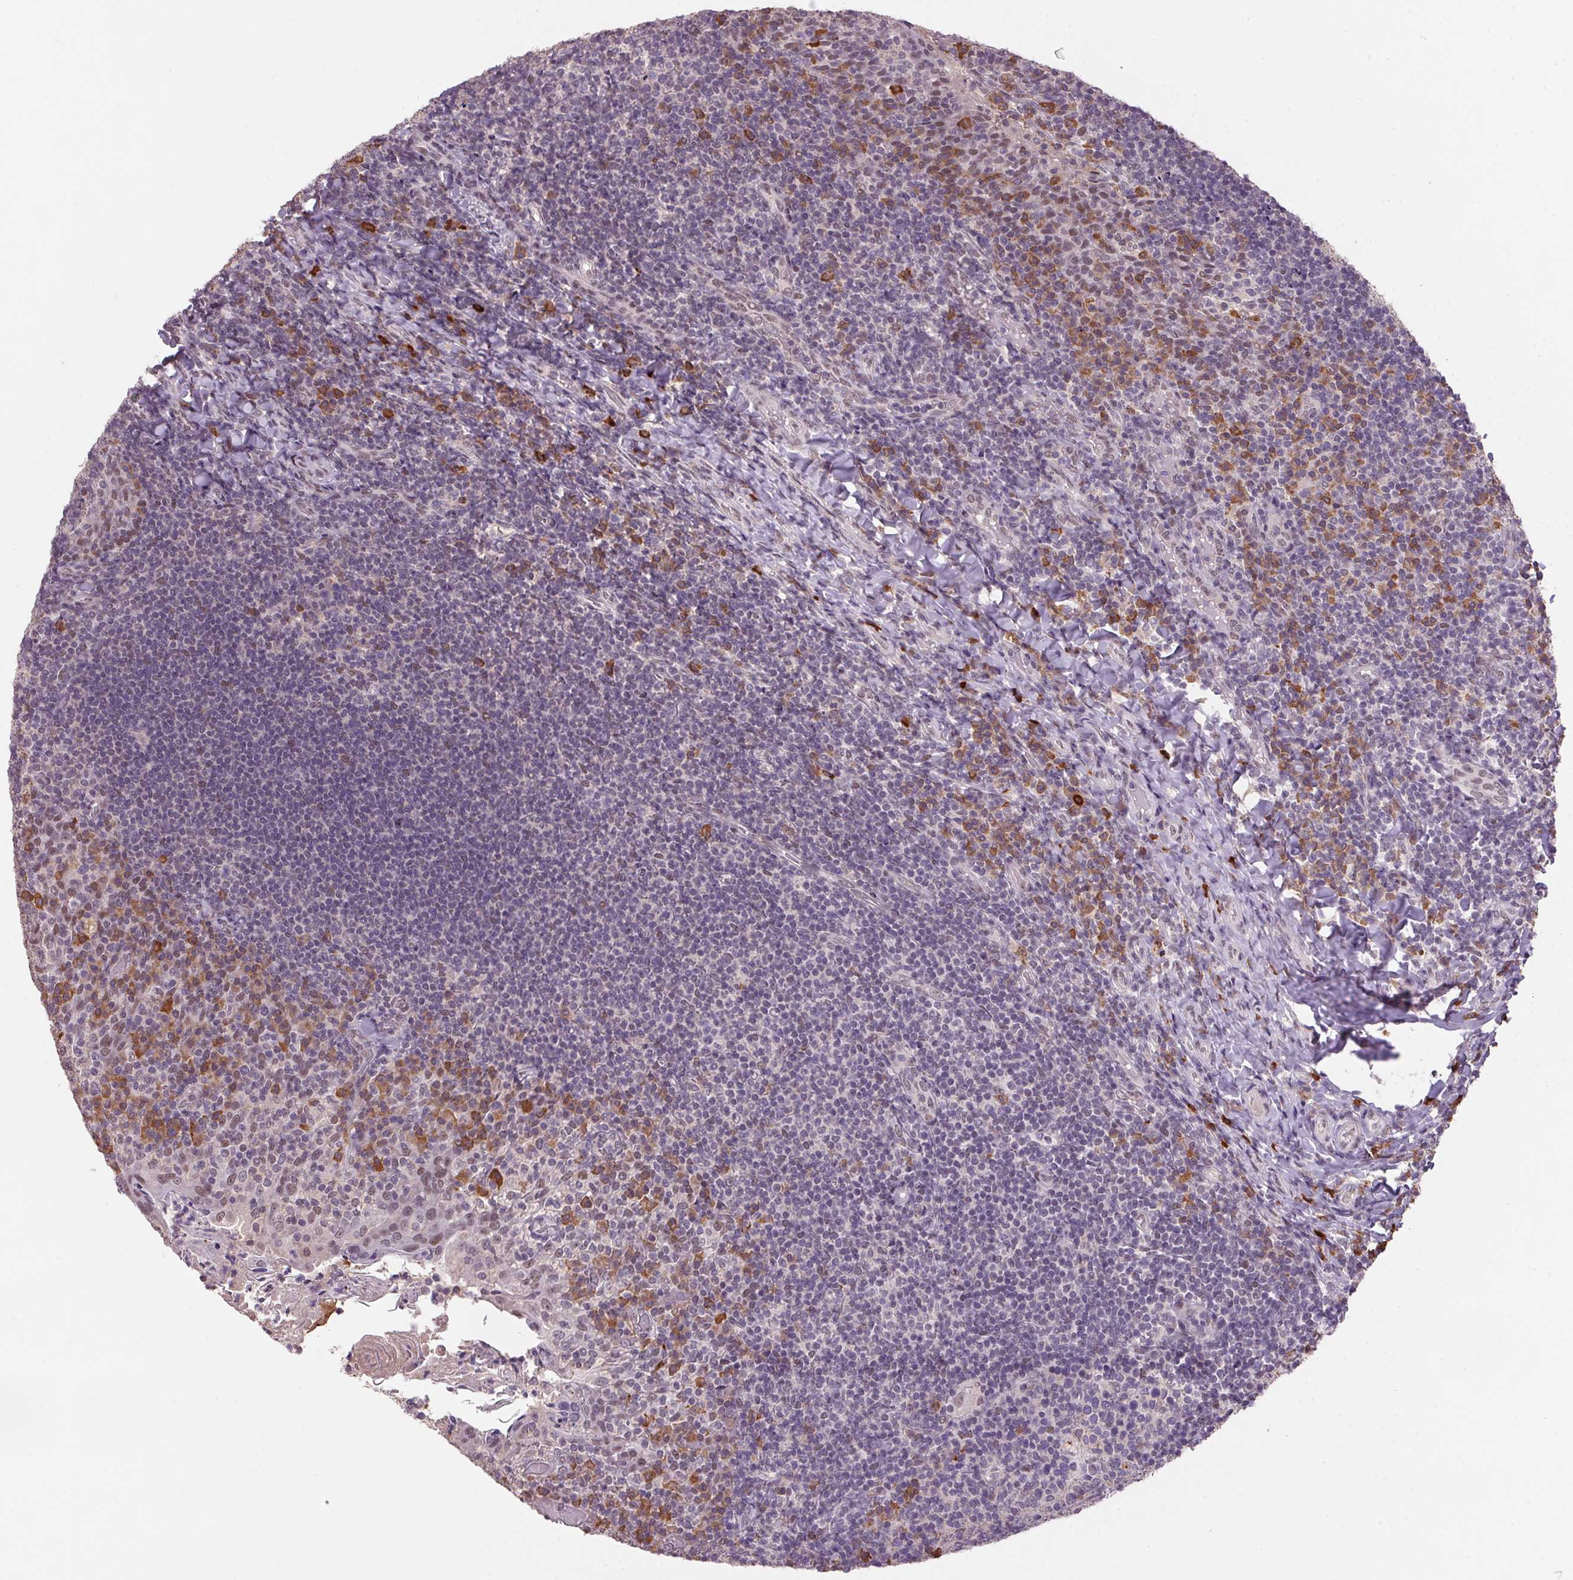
{"staining": {"intensity": "moderate", "quantity": "<25%", "location": "cytoplasmic/membranous"}, "tissue": "tonsil", "cell_type": "Germinal center cells", "image_type": "normal", "snomed": [{"axis": "morphology", "description": "Normal tissue, NOS"}, {"axis": "topography", "description": "Tonsil"}], "caption": "A micrograph showing moderate cytoplasmic/membranous staining in about <25% of germinal center cells in unremarkable tonsil, as visualized by brown immunohistochemical staining.", "gene": "ZBTB4", "patient": {"sex": "female", "age": 10}}